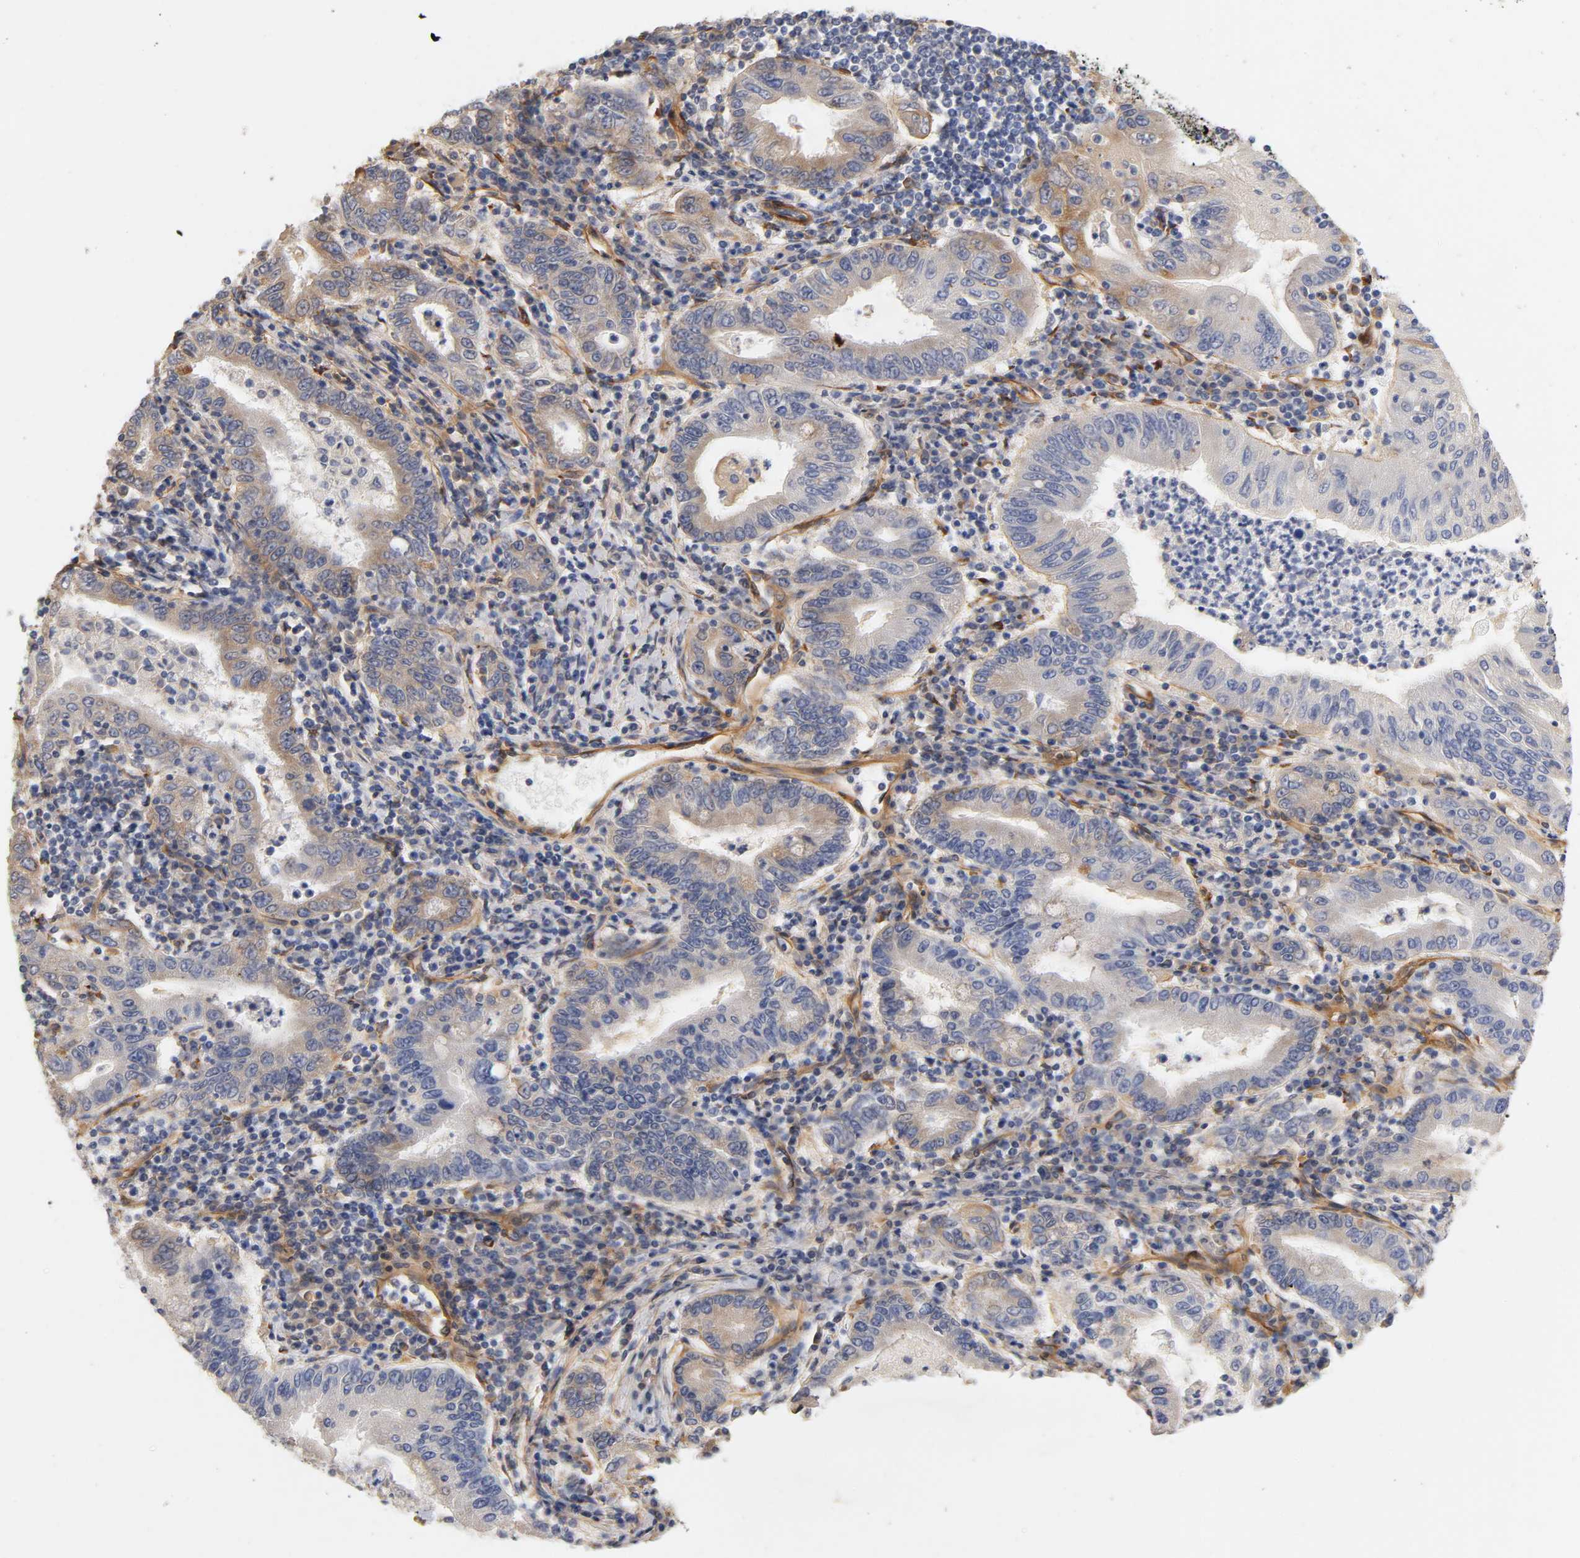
{"staining": {"intensity": "negative", "quantity": "none", "location": "none"}, "tissue": "stomach cancer", "cell_type": "Tumor cells", "image_type": "cancer", "snomed": [{"axis": "morphology", "description": "Normal tissue, NOS"}, {"axis": "morphology", "description": "Adenocarcinoma, NOS"}, {"axis": "topography", "description": "Esophagus"}, {"axis": "topography", "description": "Stomach, upper"}, {"axis": "topography", "description": "Peripheral nerve tissue"}], "caption": "Stomach adenocarcinoma was stained to show a protein in brown. There is no significant staining in tumor cells.", "gene": "LAMB1", "patient": {"sex": "male", "age": 62}}